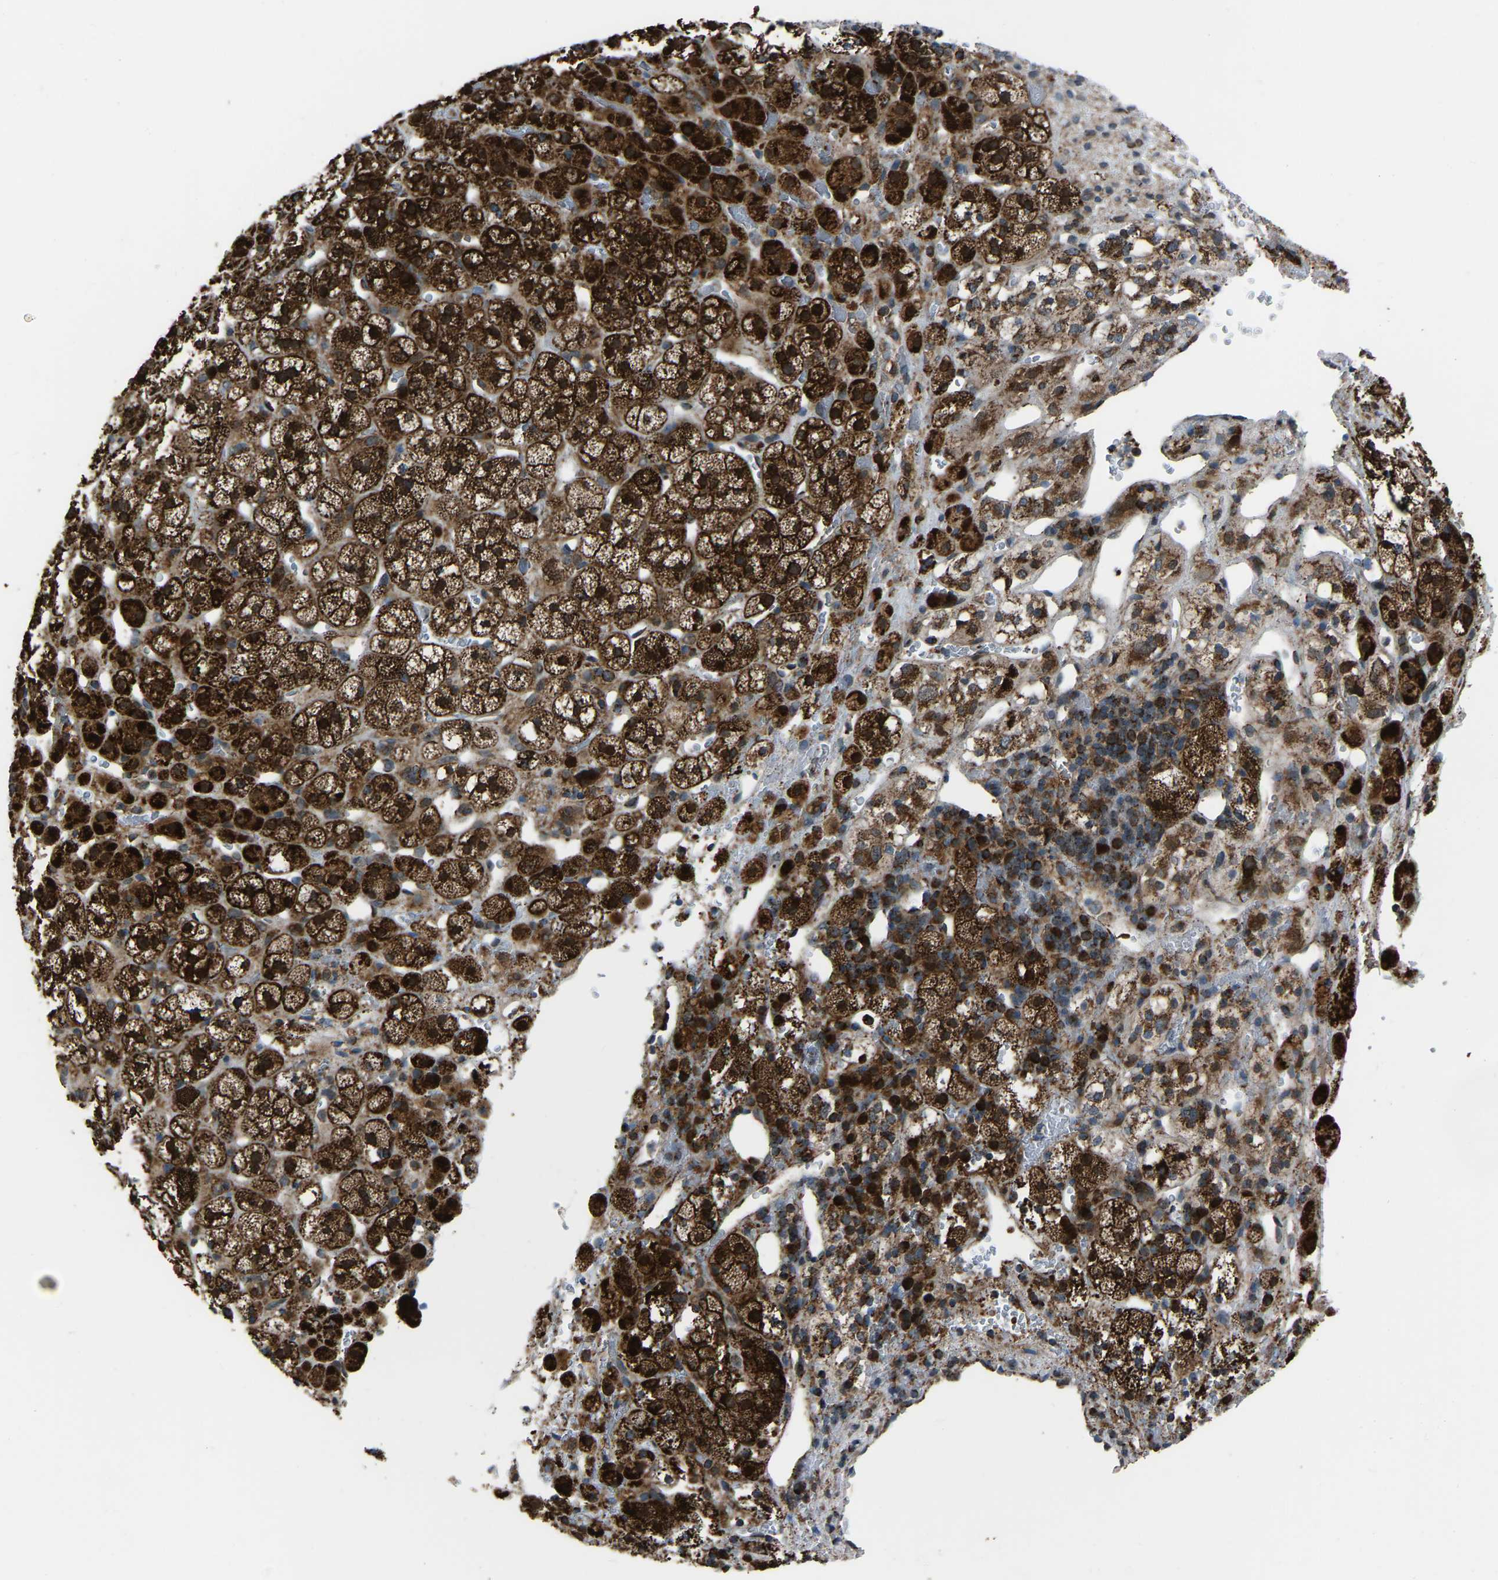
{"staining": {"intensity": "strong", "quantity": ">75%", "location": "cytoplasmic/membranous"}, "tissue": "adrenal gland", "cell_type": "Glandular cells", "image_type": "normal", "snomed": [{"axis": "morphology", "description": "Normal tissue, NOS"}, {"axis": "topography", "description": "Adrenal gland"}], "caption": "Adrenal gland stained for a protein (brown) reveals strong cytoplasmic/membranous positive expression in about >75% of glandular cells.", "gene": "AKR1A1", "patient": {"sex": "male", "age": 56}}